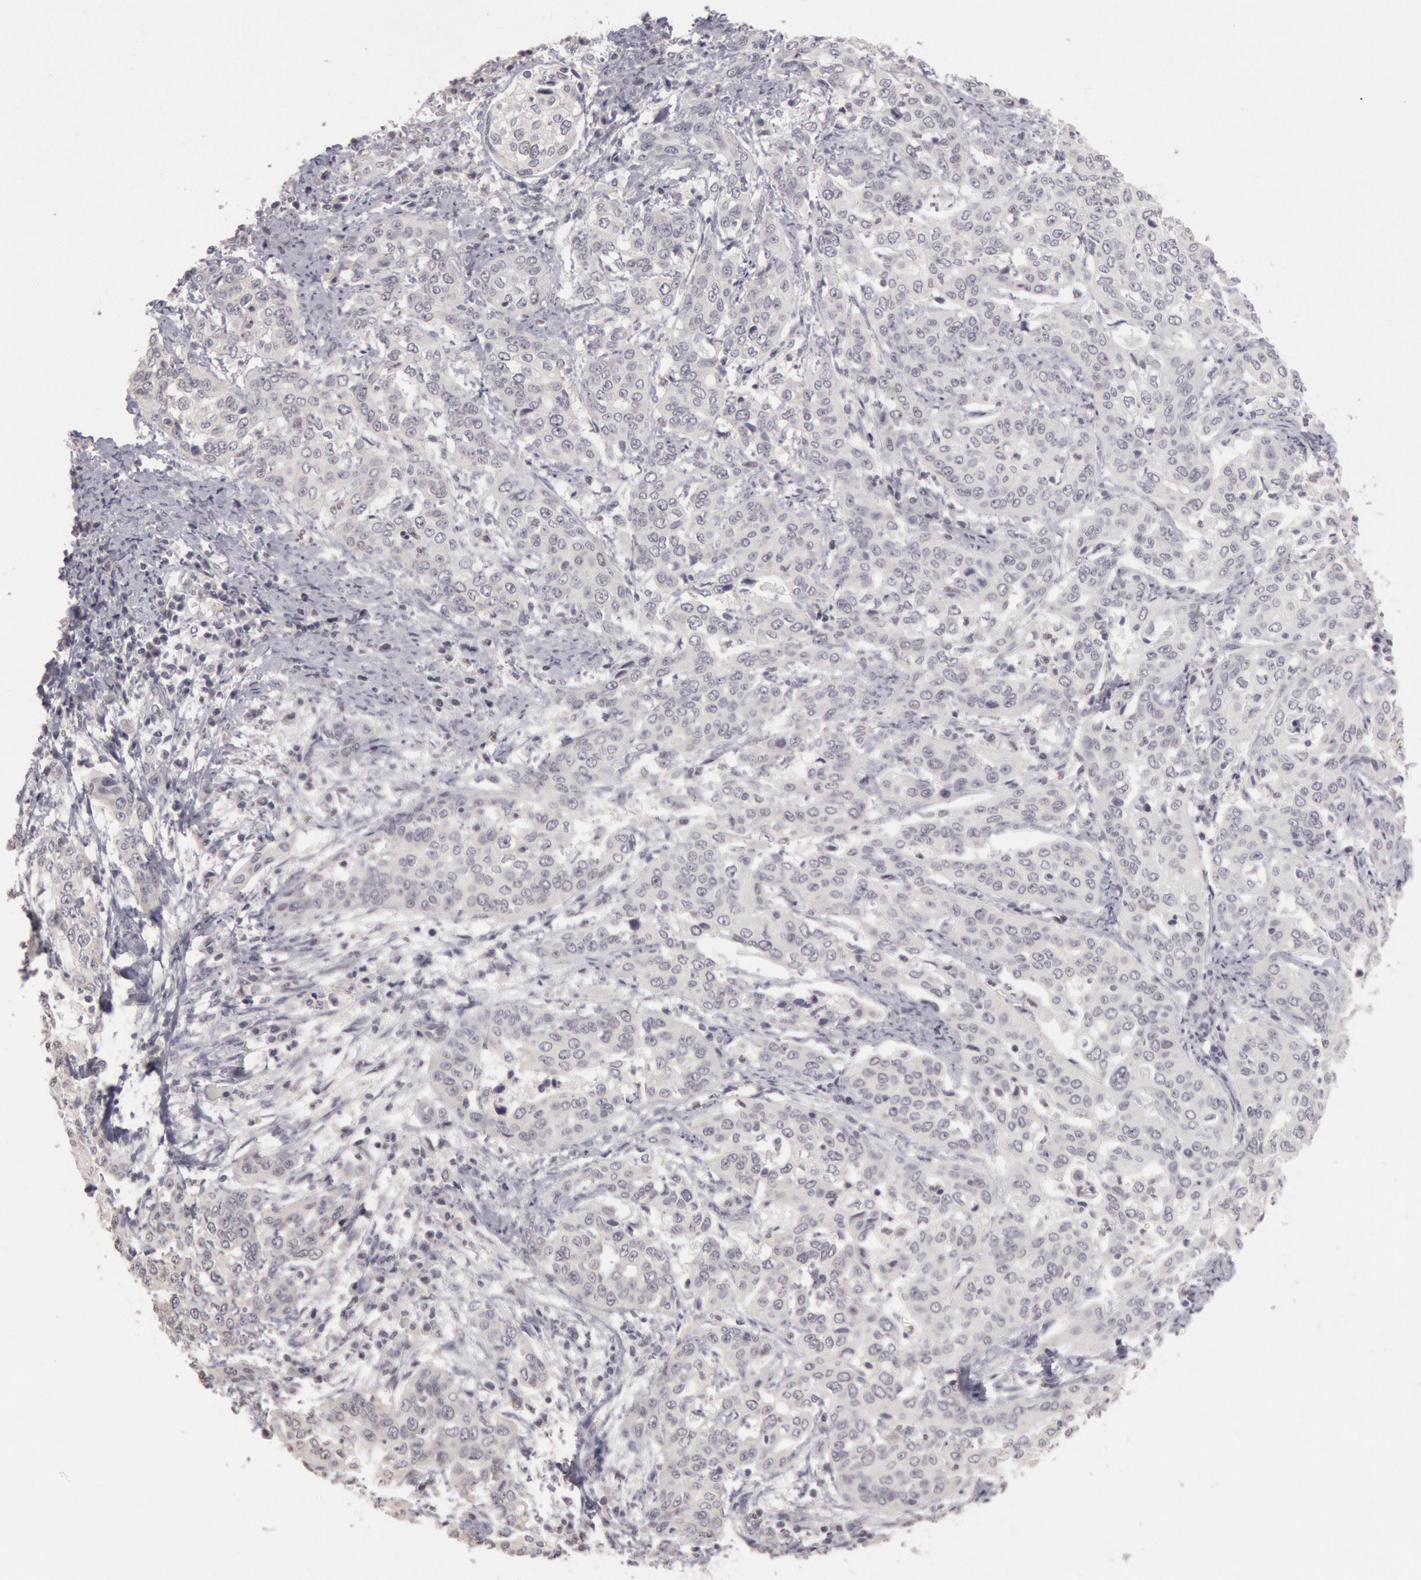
{"staining": {"intensity": "negative", "quantity": "none", "location": "none"}, "tissue": "cervical cancer", "cell_type": "Tumor cells", "image_type": "cancer", "snomed": [{"axis": "morphology", "description": "Squamous cell carcinoma, NOS"}, {"axis": "topography", "description": "Cervix"}], "caption": "Immunohistochemistry (IHC) image of neoplastic tissue: human cervical squamous cell carcinoma stained with DAB exhibits no significant protein expression in tumor cells.", "gene": "RIMBP3C", "patient": {"sex": "female", "age": 41}}